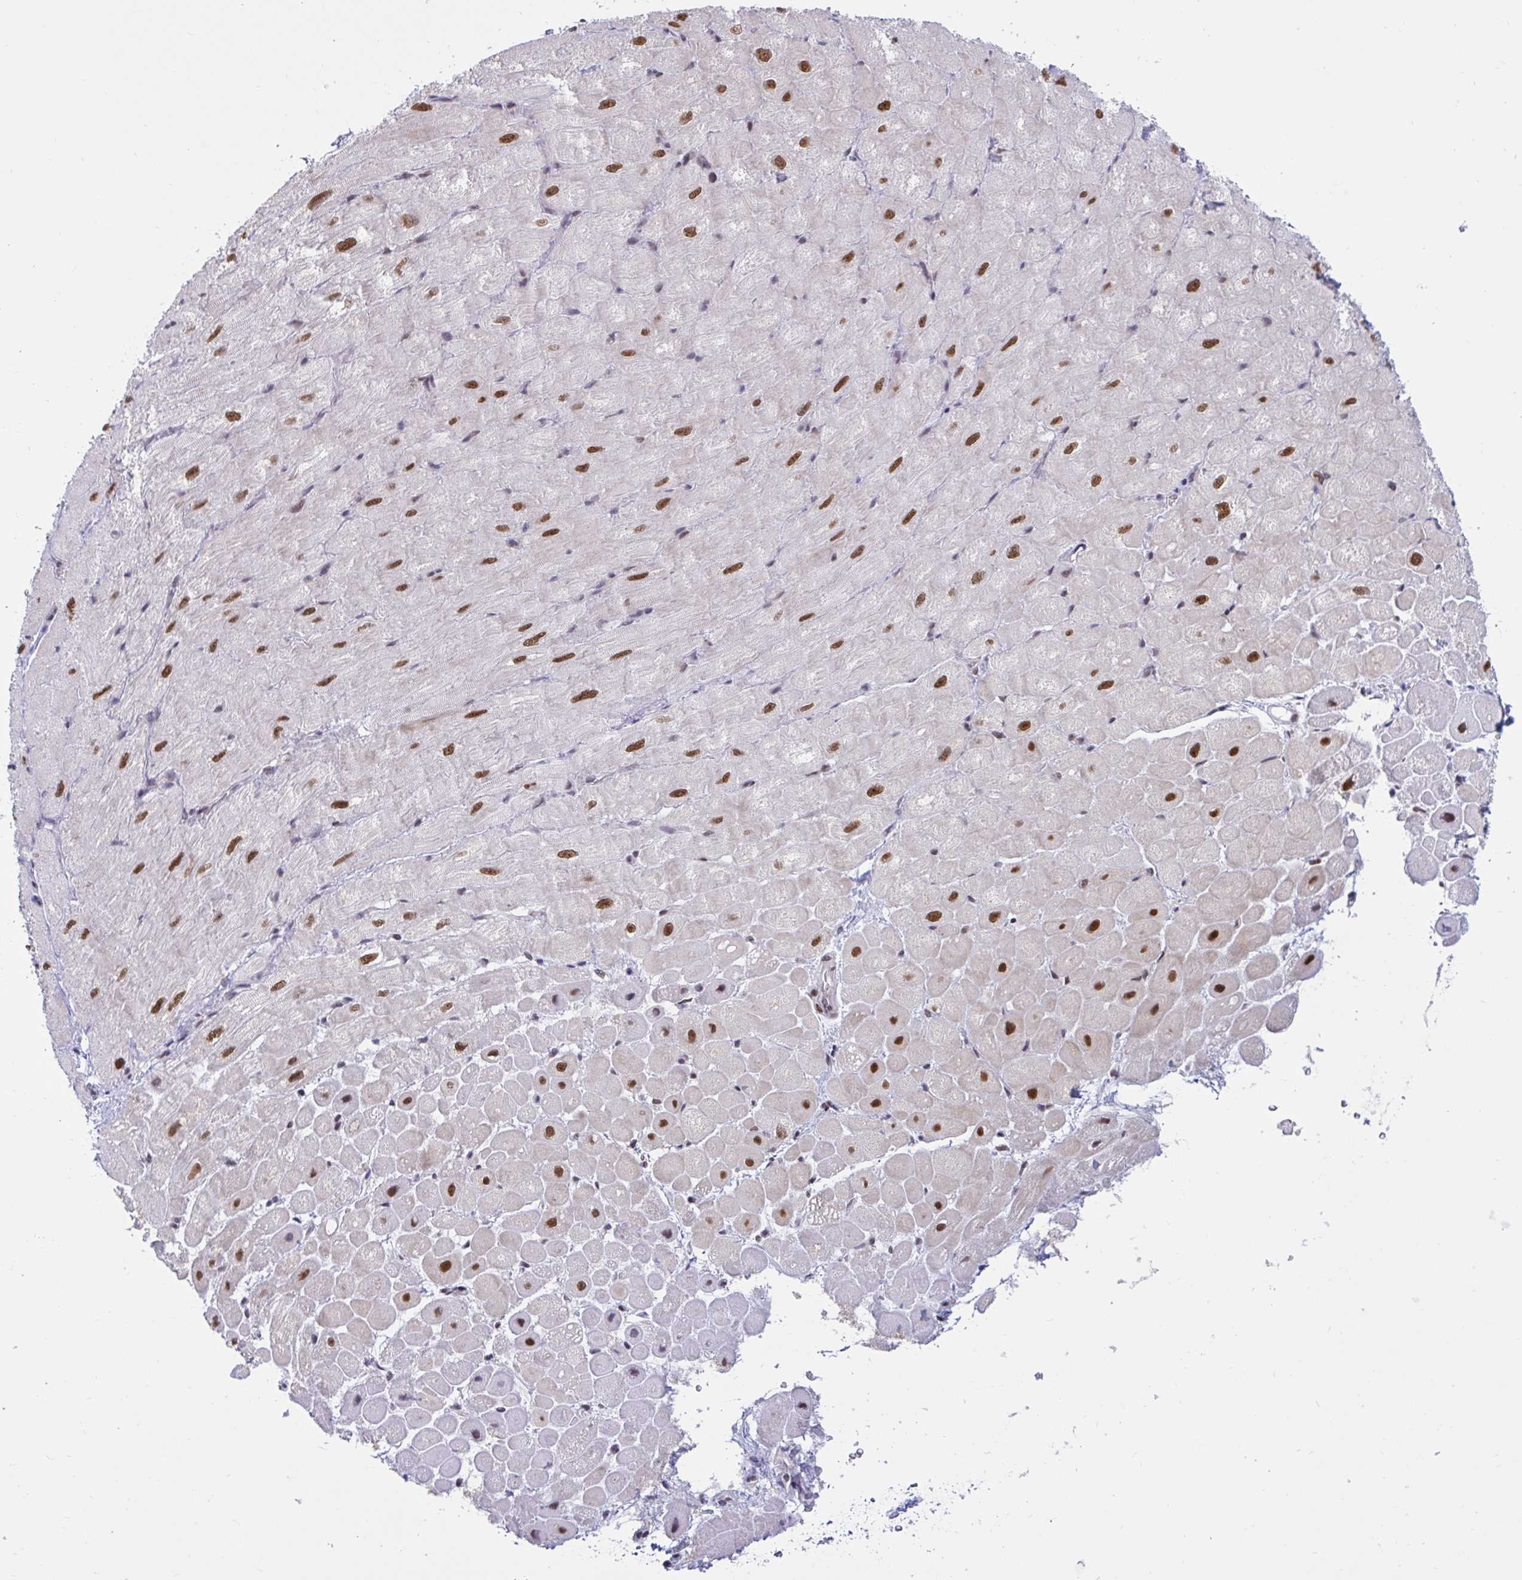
{"staining": {"intensity": "moderate", "quantity": "25%-75%", "location": "nuclear"}, "tissue": "heart muscle", "cell_type": "Cardiomyocytes", "image_type": "normal", "snomed": [{"axis": "morphology", "description": "Normal tissue, NOS"}, {"axis": "topography", "description": "Heart"}], "caption": "Human heart muscle stained for a protein (brown) shows moderate nuclear positive positivity in approximately 25%-75% of cardiomyocytes.", "gene": "PHF10", "patient": {"sex": "male", "age": 62}}